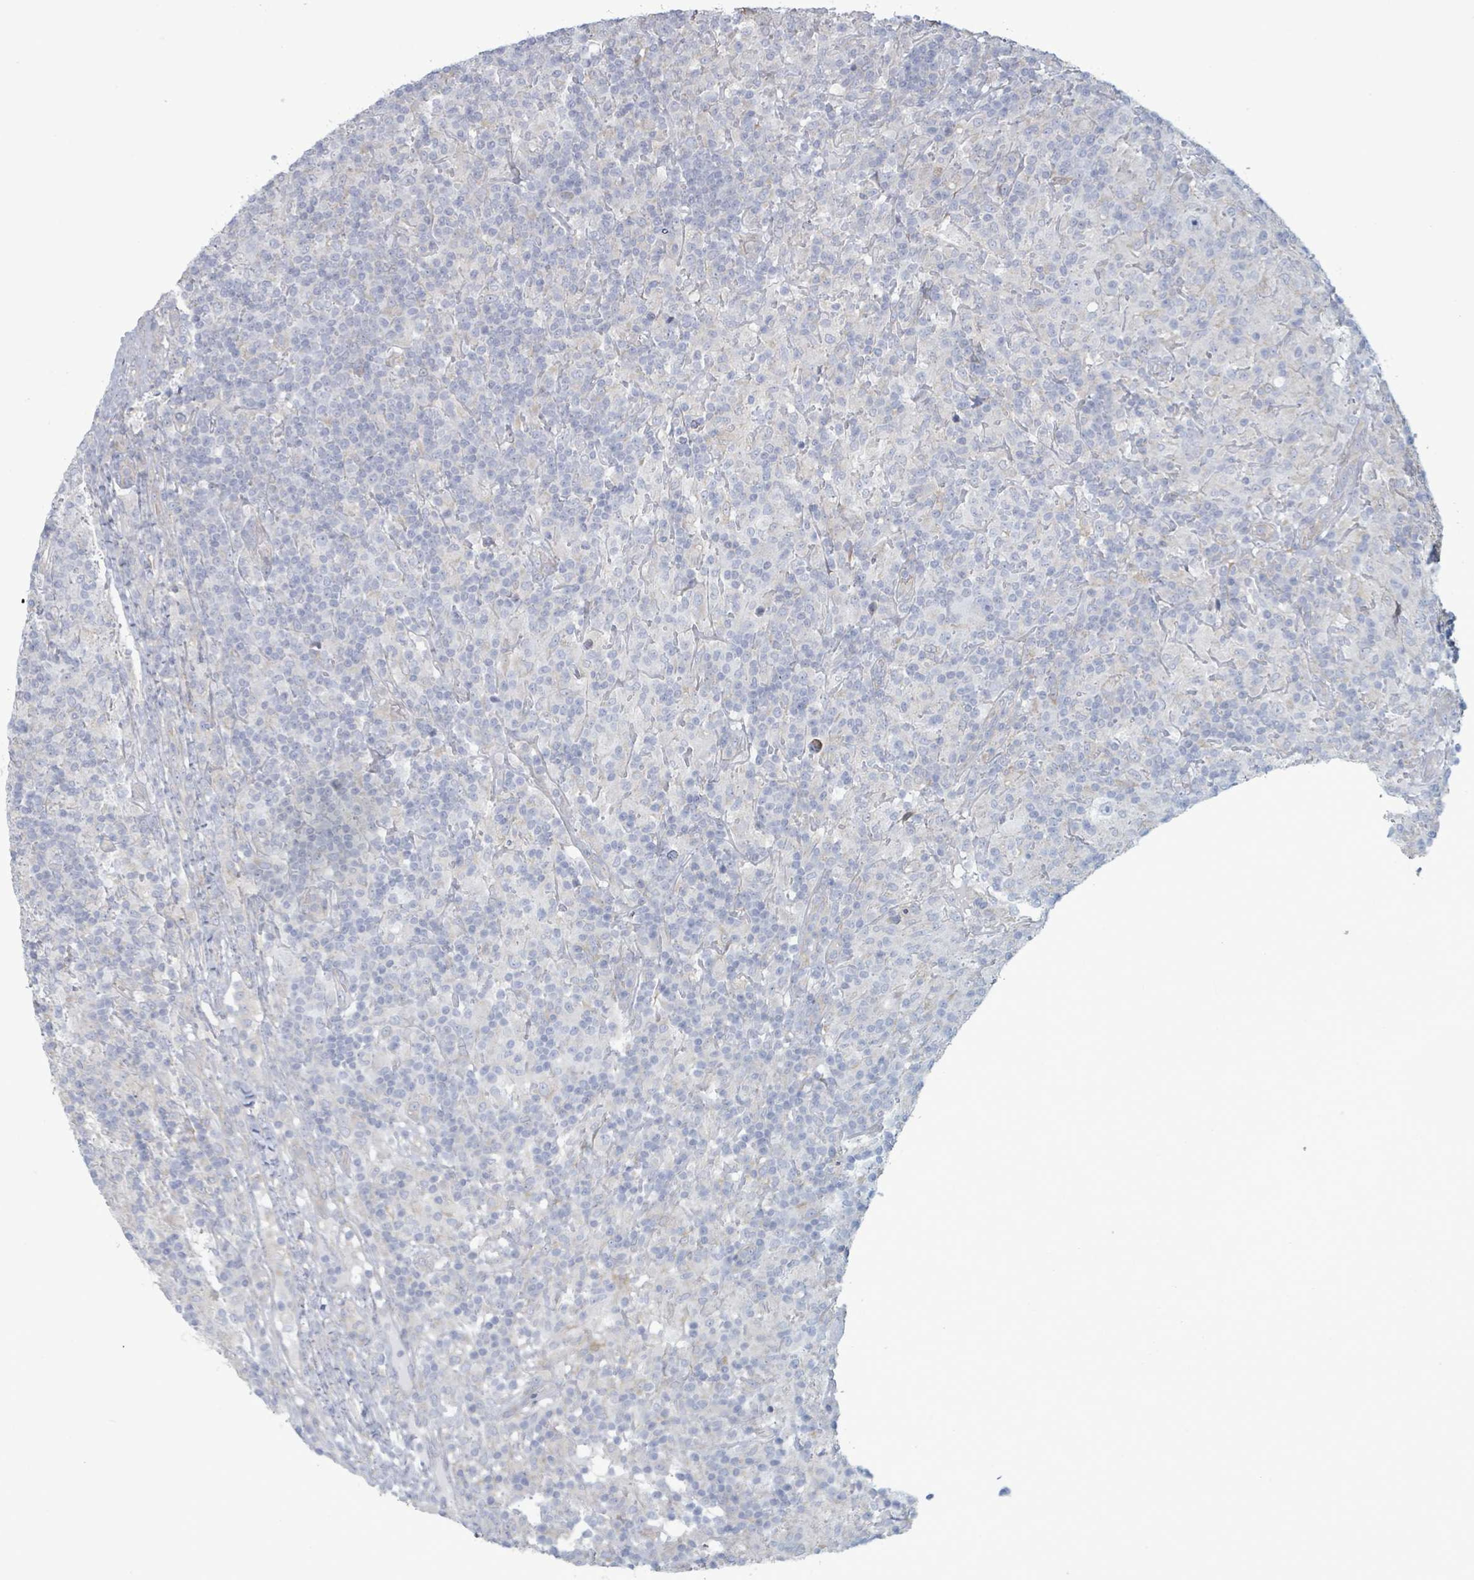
{"staining": {"intensity": "negative", "quantity": "none", "location": "none"}, "tissue": "lymphoma", "cell_type": "Tumor cells", "image_type": "cancer", "snomed": [{"axis": "morphology", "description": "Hodgkin's disease, NOS"}, {"axis": "topography", "description": "Lymph node"}], "caption": "The photomicrograph demonstrates no staining of tumor cells in lymphoma.", "gene": "COL13A1", "patient": {"sex": "male", "age": 70}}